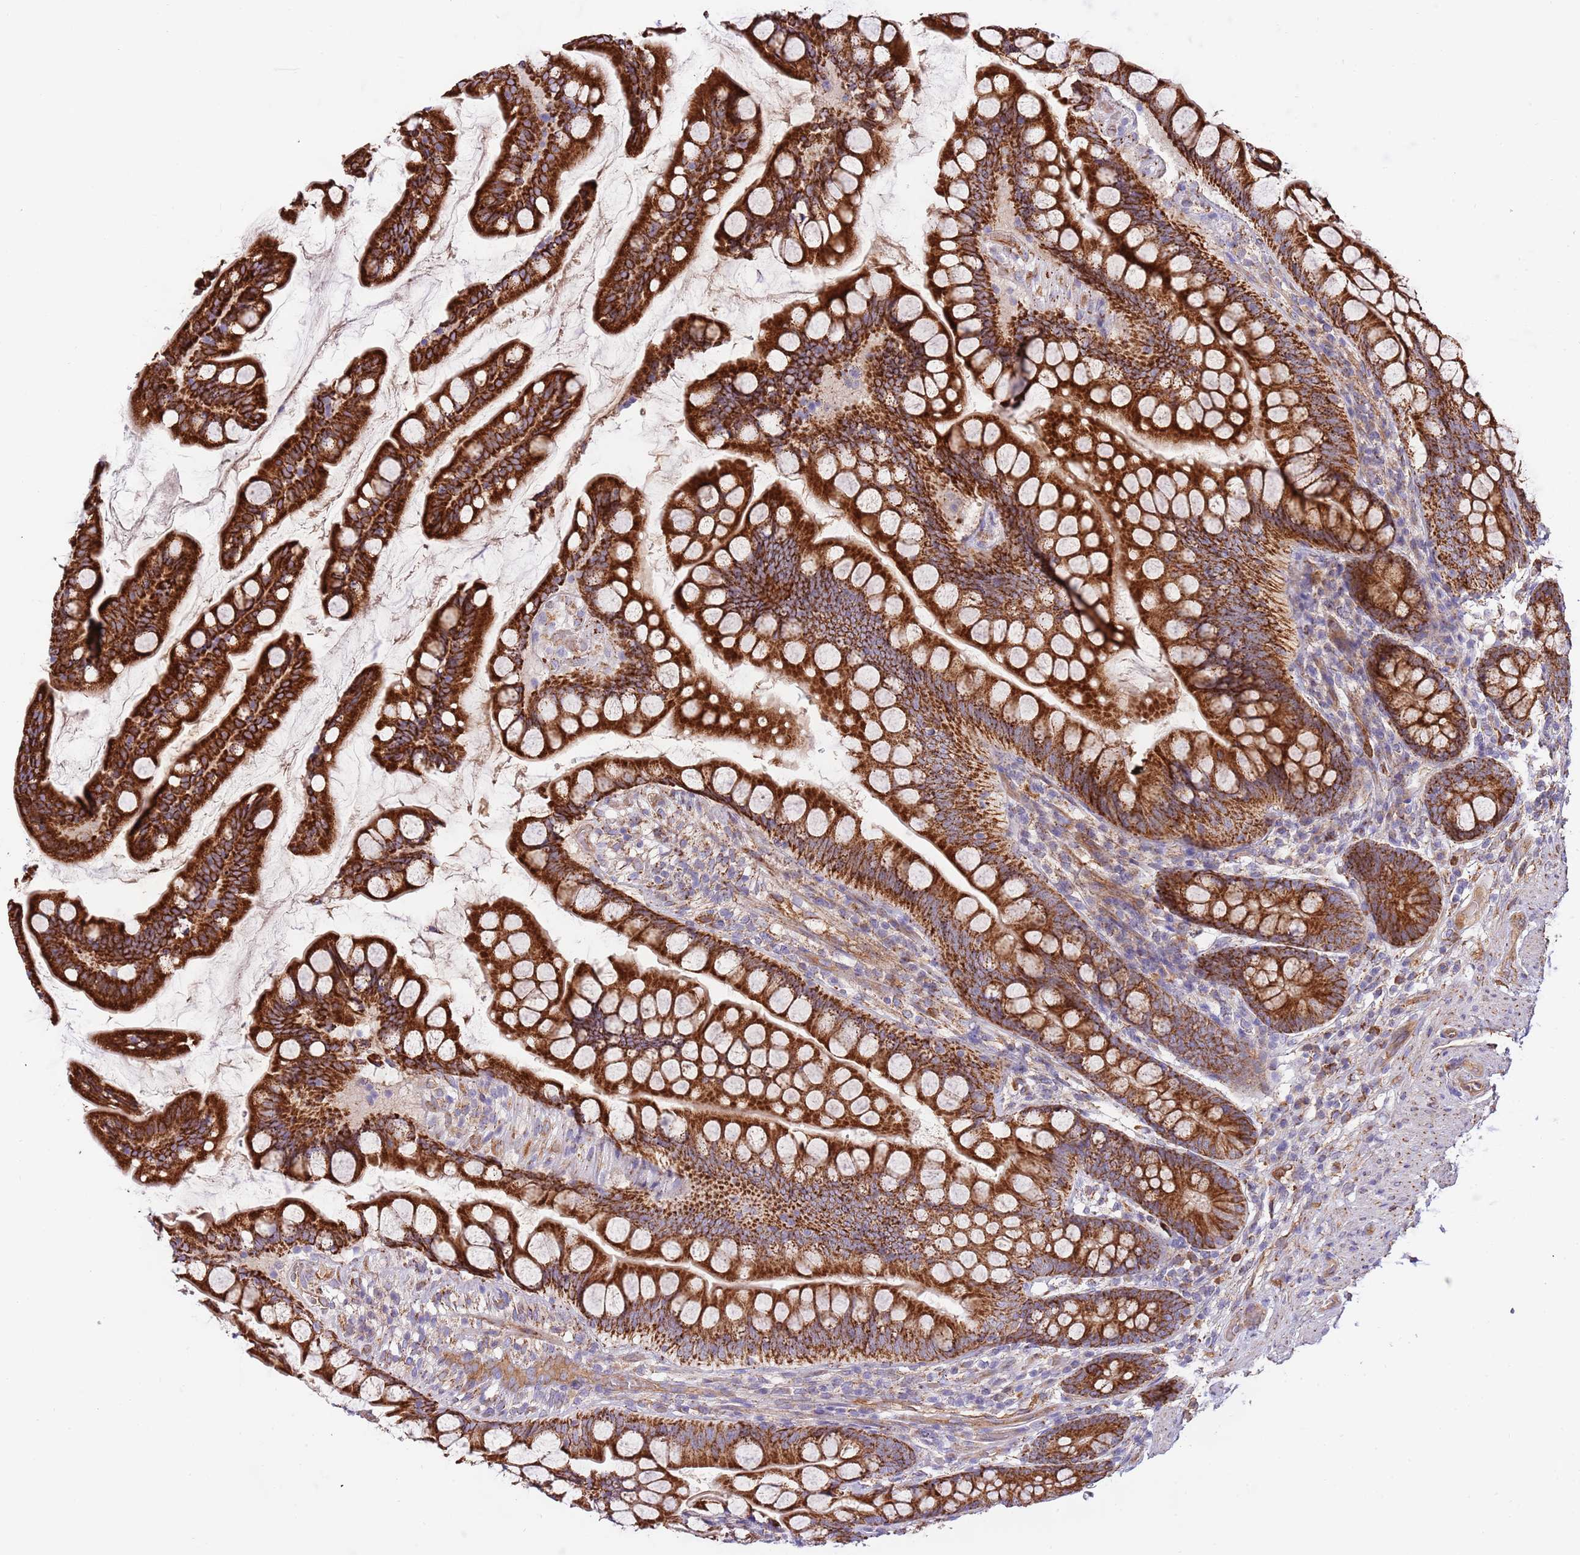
{"staining": {"intensity": "strong", "quantity": ">75%", "location": "cytoplasmic/membranous"}, "tissue": "small intestine", "cell_type": "Glandular cells", "image_type": "normal", "snomed": [{"axis": "morphology", "description": "Normal tissue, NOS"}, {"axis": "topography", "description": "Small intestine"}], "caption": "Immunohistochemical staining of unremarkable human small intestine shows >75% levels of strong cytoplasmic/membranous protein staining in approximately >75% of glandular cells.", "gene": "DOCK6", "patient": {"sex": "male", "age": 70}}